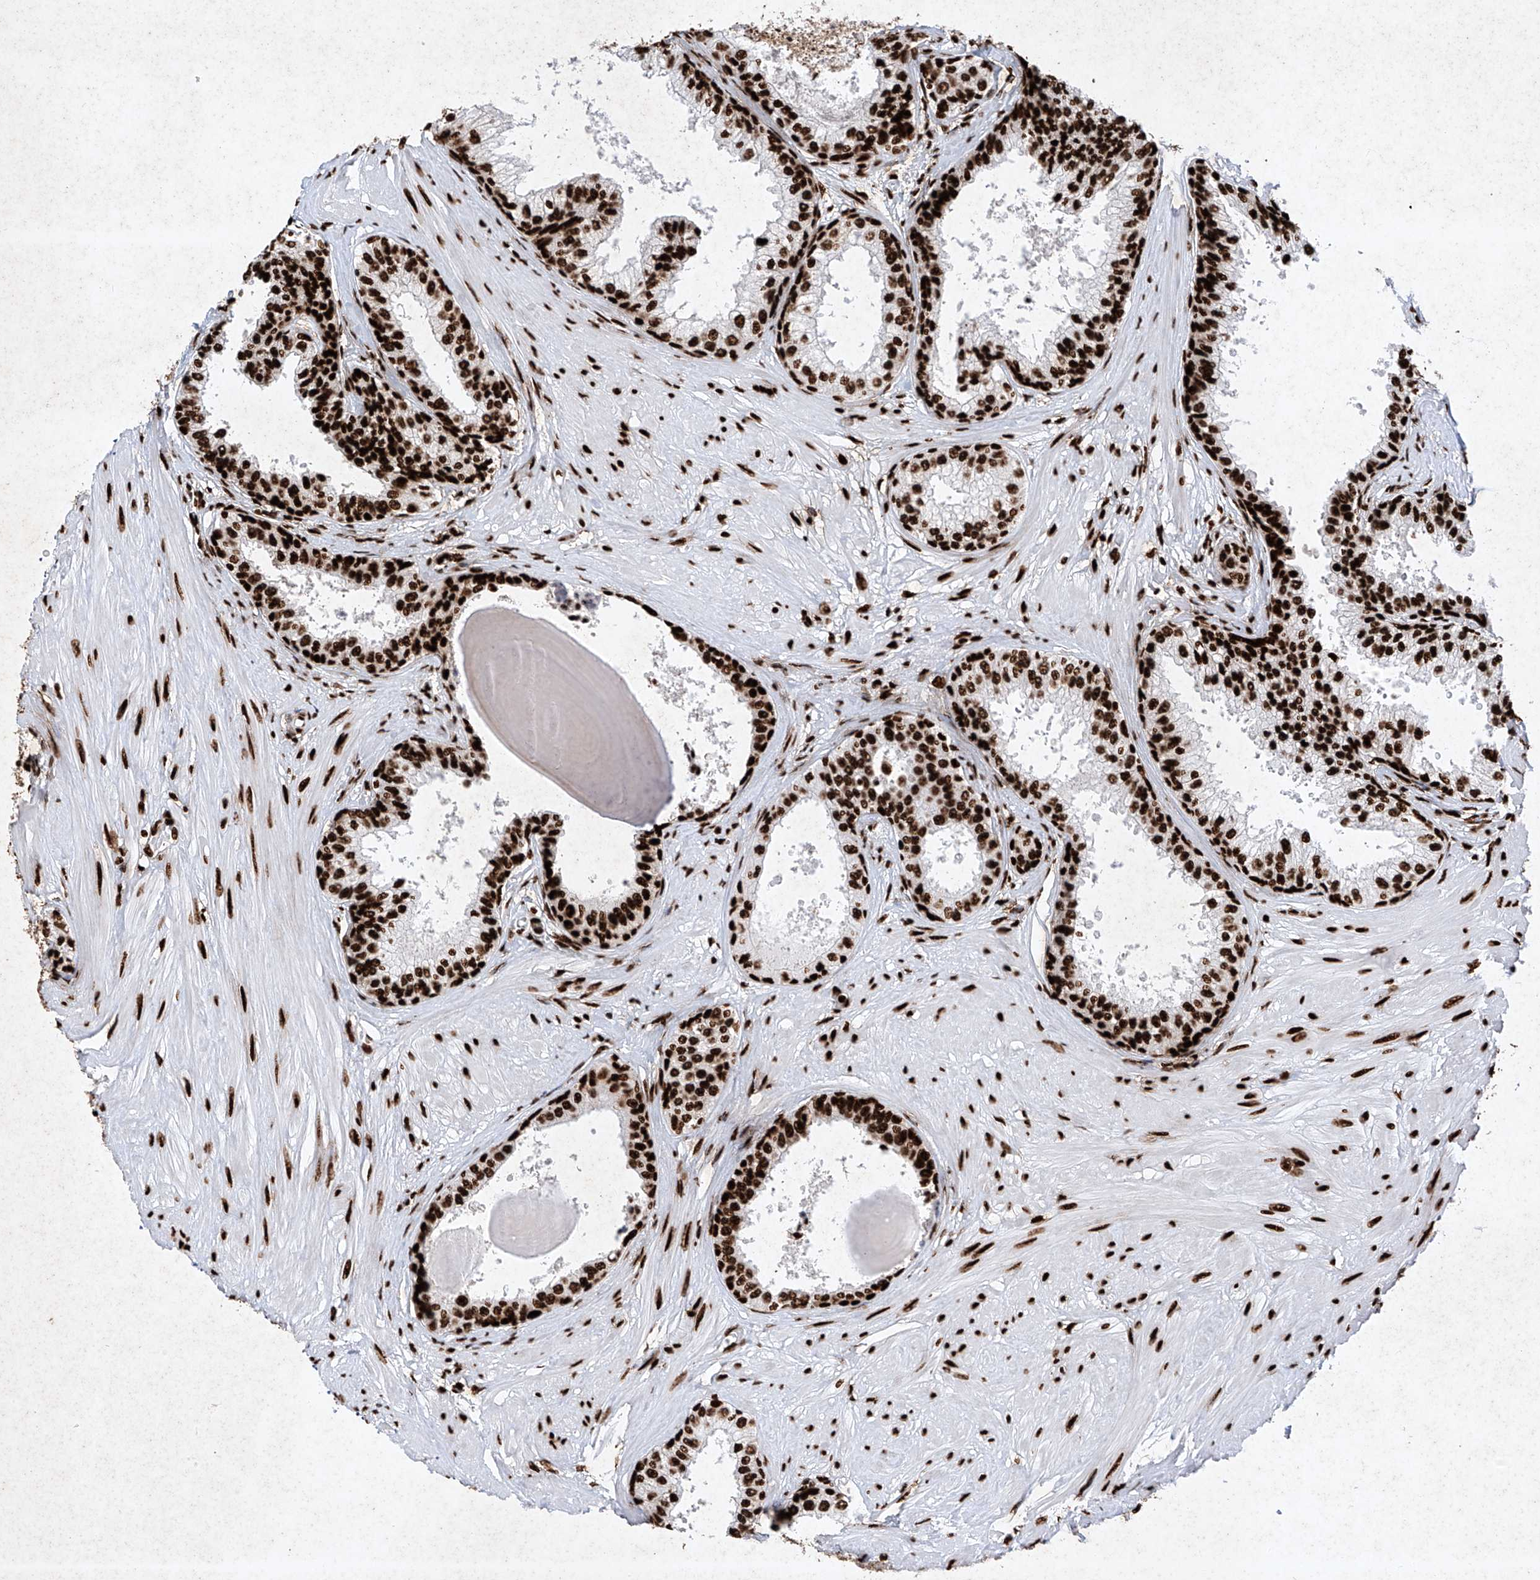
{"staining": {"intensity": "strong", "quantity": ">75%", "location": "nuclear"}, "tissue": "prostate", "cell_type": "Glandular cells", "image_type": "normal", "snomed": [{"axis": "morphology", "description": "Normal tissue, NOS"}, {"axis": "topography", "description": "Prostate"}], "caption": "The photomicrograph exhibits immunohistochemical staining of unremarkable prostate. There is strong nuclear positivity is identified in about >75% of glandular cells. (DAB (3,3'-diaminobenzidine) IHC with brightfield microscopy, high magnification).", "gene": "SRSF6", "patient": {"sex": "male", "age": 48}}